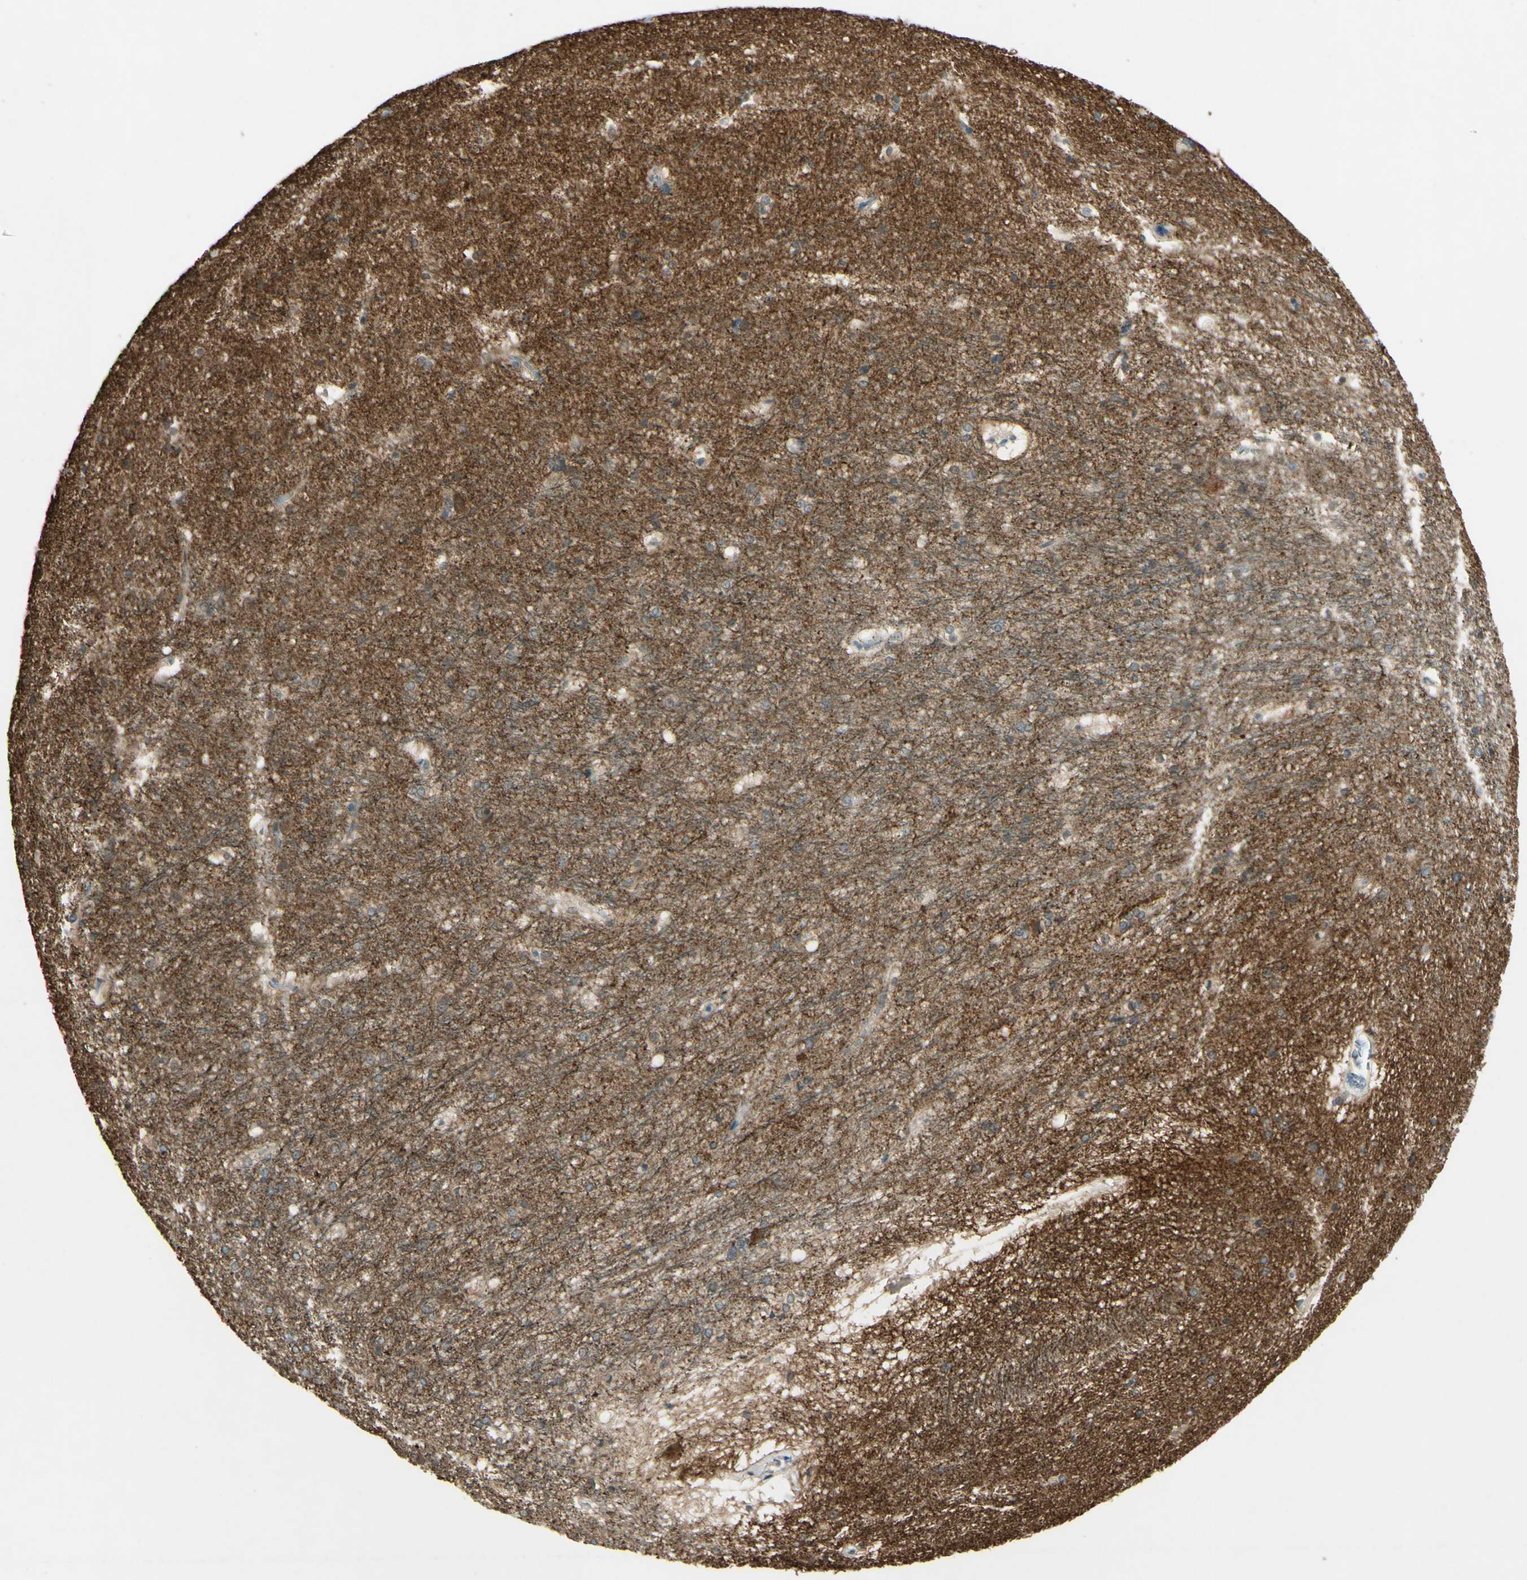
{"staining": {"intensity": "negative", "quantity": "none", "location": "none"}, "tissue": "hippocampus", "cell_type": "Glial cells", "image_type": "normal", "snomed": [{"axis": "morphology", "description": "Normal tissue, NOS"}, {"axis": "topography", "description": "Hippocampus"}], "caption": "This is an immunohistochemistry micrograph of benign hippocampus. There is no expression in glial cells.", "gene": "SNAP91", "patient": {"sex": "female", "age": 19}}